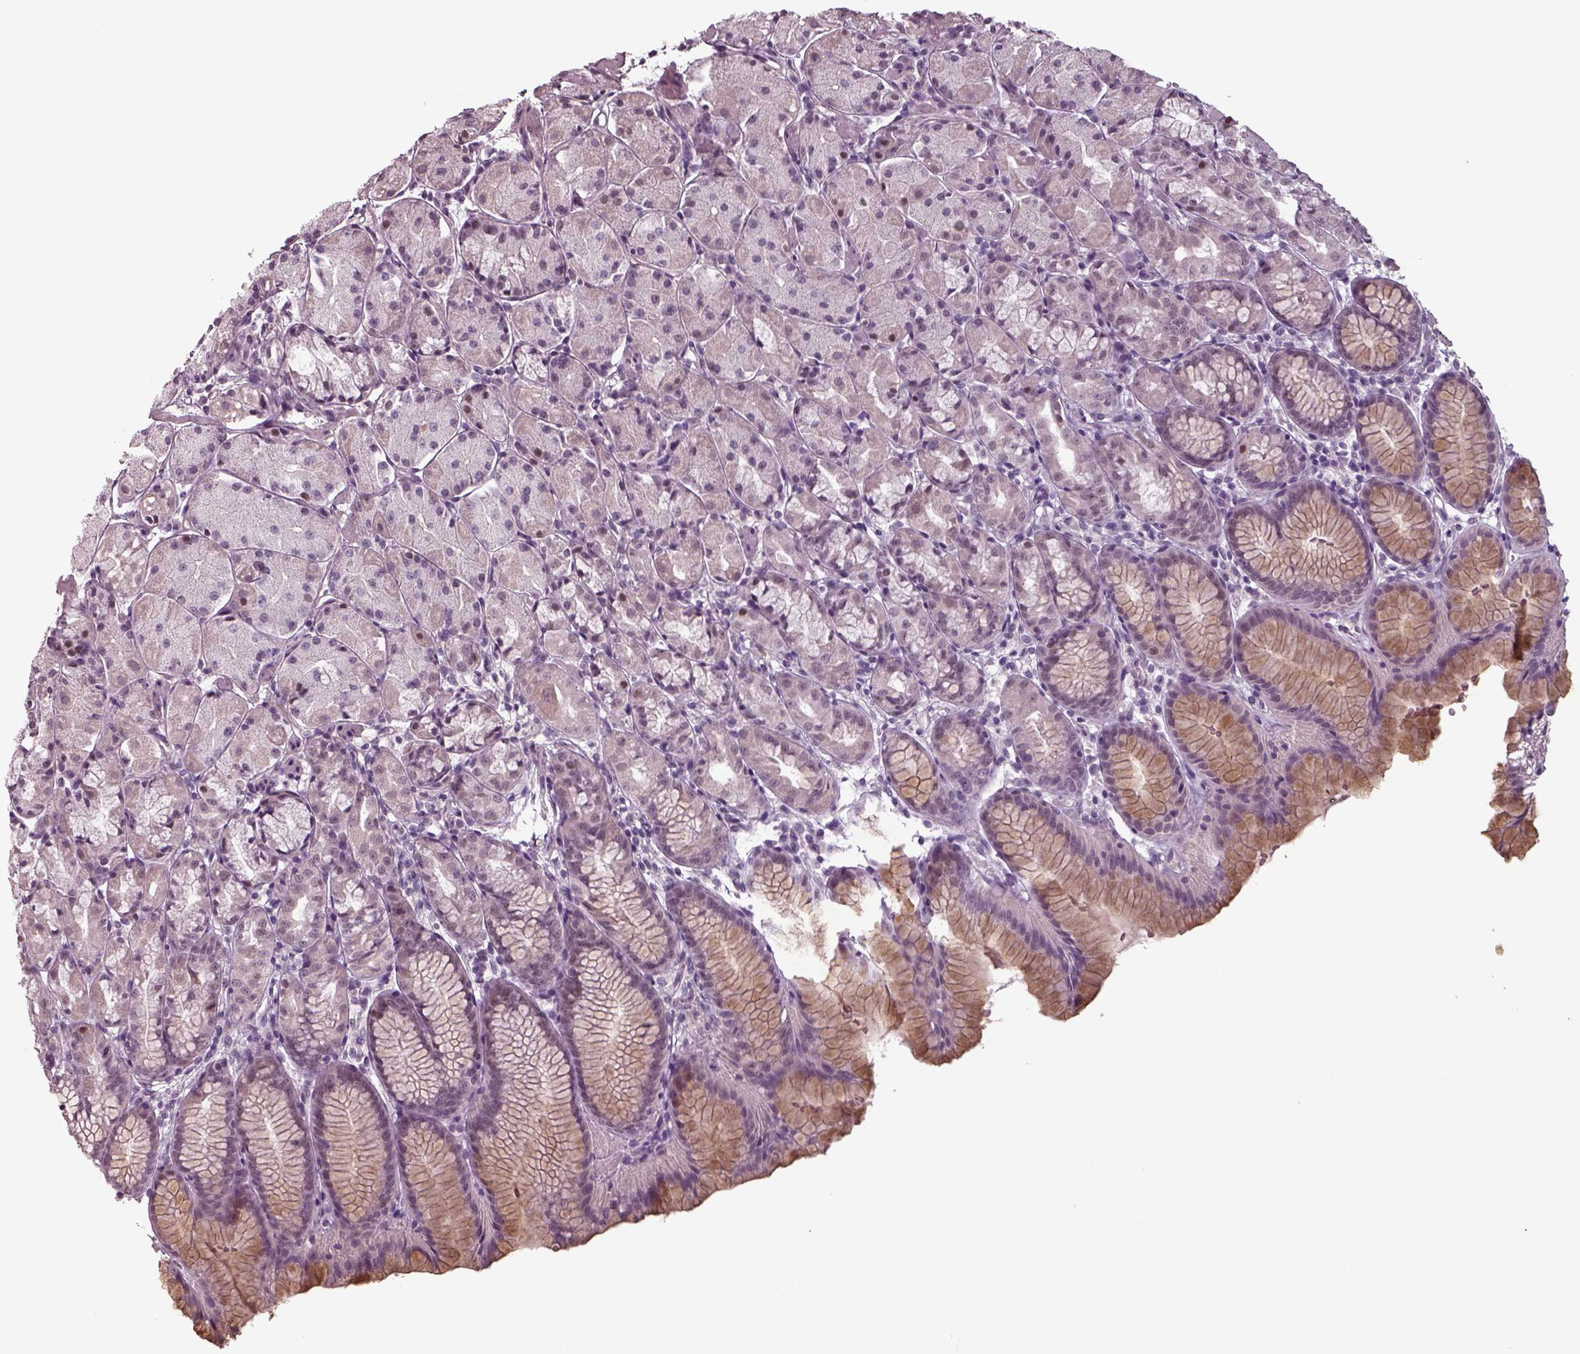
{"staining": {"intensity": "weak", "quantity": "<25%", "location": "cytoplasmic/membranous"}, "tissue": "stomach", "cell_type": "Glandular cells", "image_type": "normal", "snomed": [{"axis": "morphology", "description": "Normal tissue, NOS"}, {"axis": "topography", "description": "Stomach, upper"}], "caption": "Human stomach stained for a protein using IHC demonstrates no staining in glandular cells.", "gene": "SEPTIN14", "patient": {"sex": "male", "age": 47}}